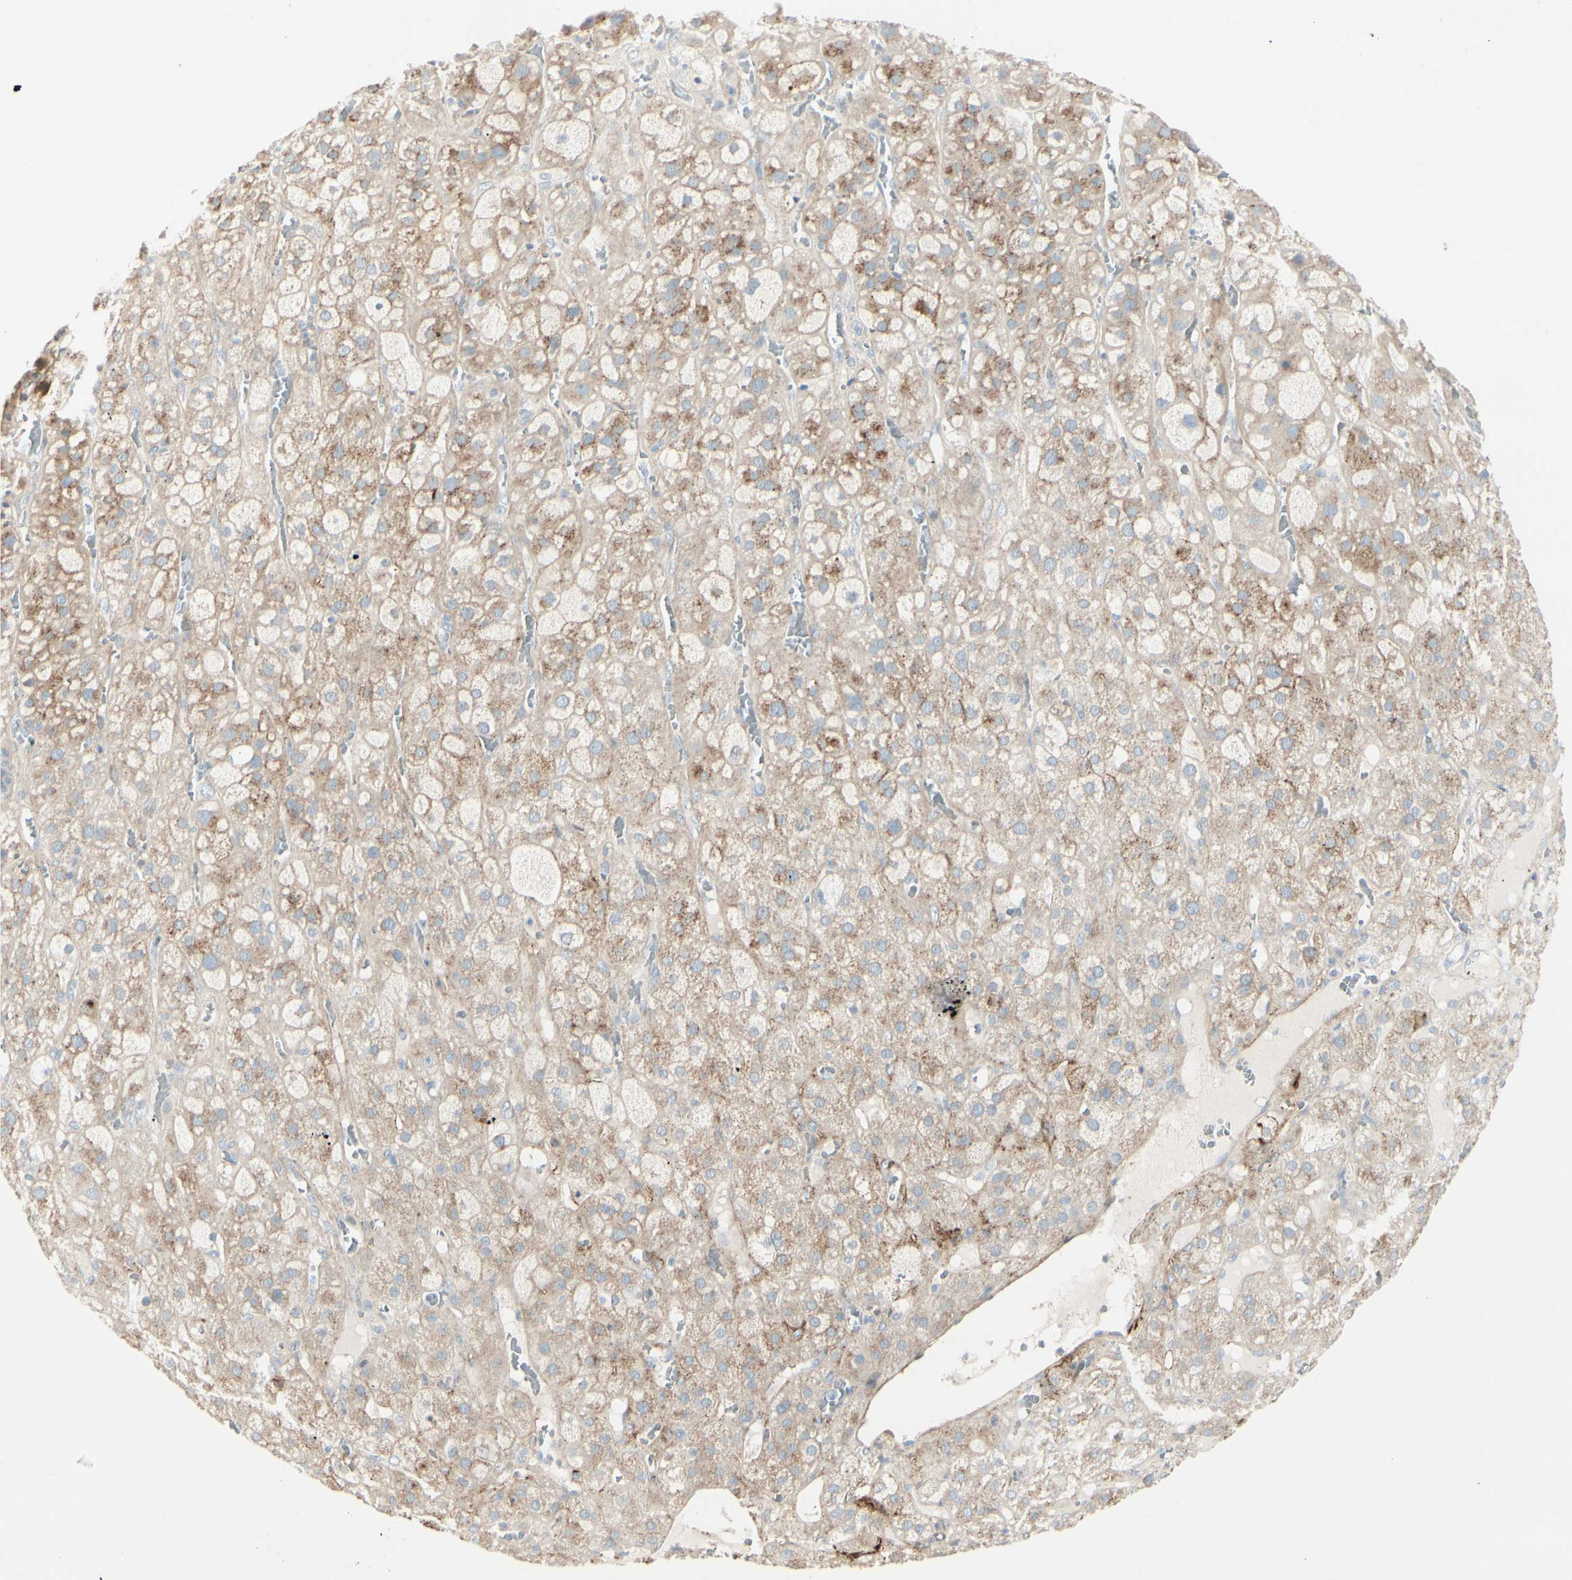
{"staining": {"intensity": "moderate", "quantity": ">75%", "location": "cytoplasmic/membranous"}, "tissue": "adrenal gland", "cell_type": "Glandular cells", "image_type": "normal", "snomed": [{"axis": "morphology", "description": "Normal tissue, NOS"}, {"axis": "topography", "description": "Adrenal gland"}], "caption": "DAB (3,3'-diaminobenzidine) immunohistochemical staining of normal adrenal gland exhibits moderate cytoplasmic/membranous protein positivity in approximately >75% of glandular cells.", "gene": "CACNA2D1", "patient": {"sex": "female", "age": 47}}